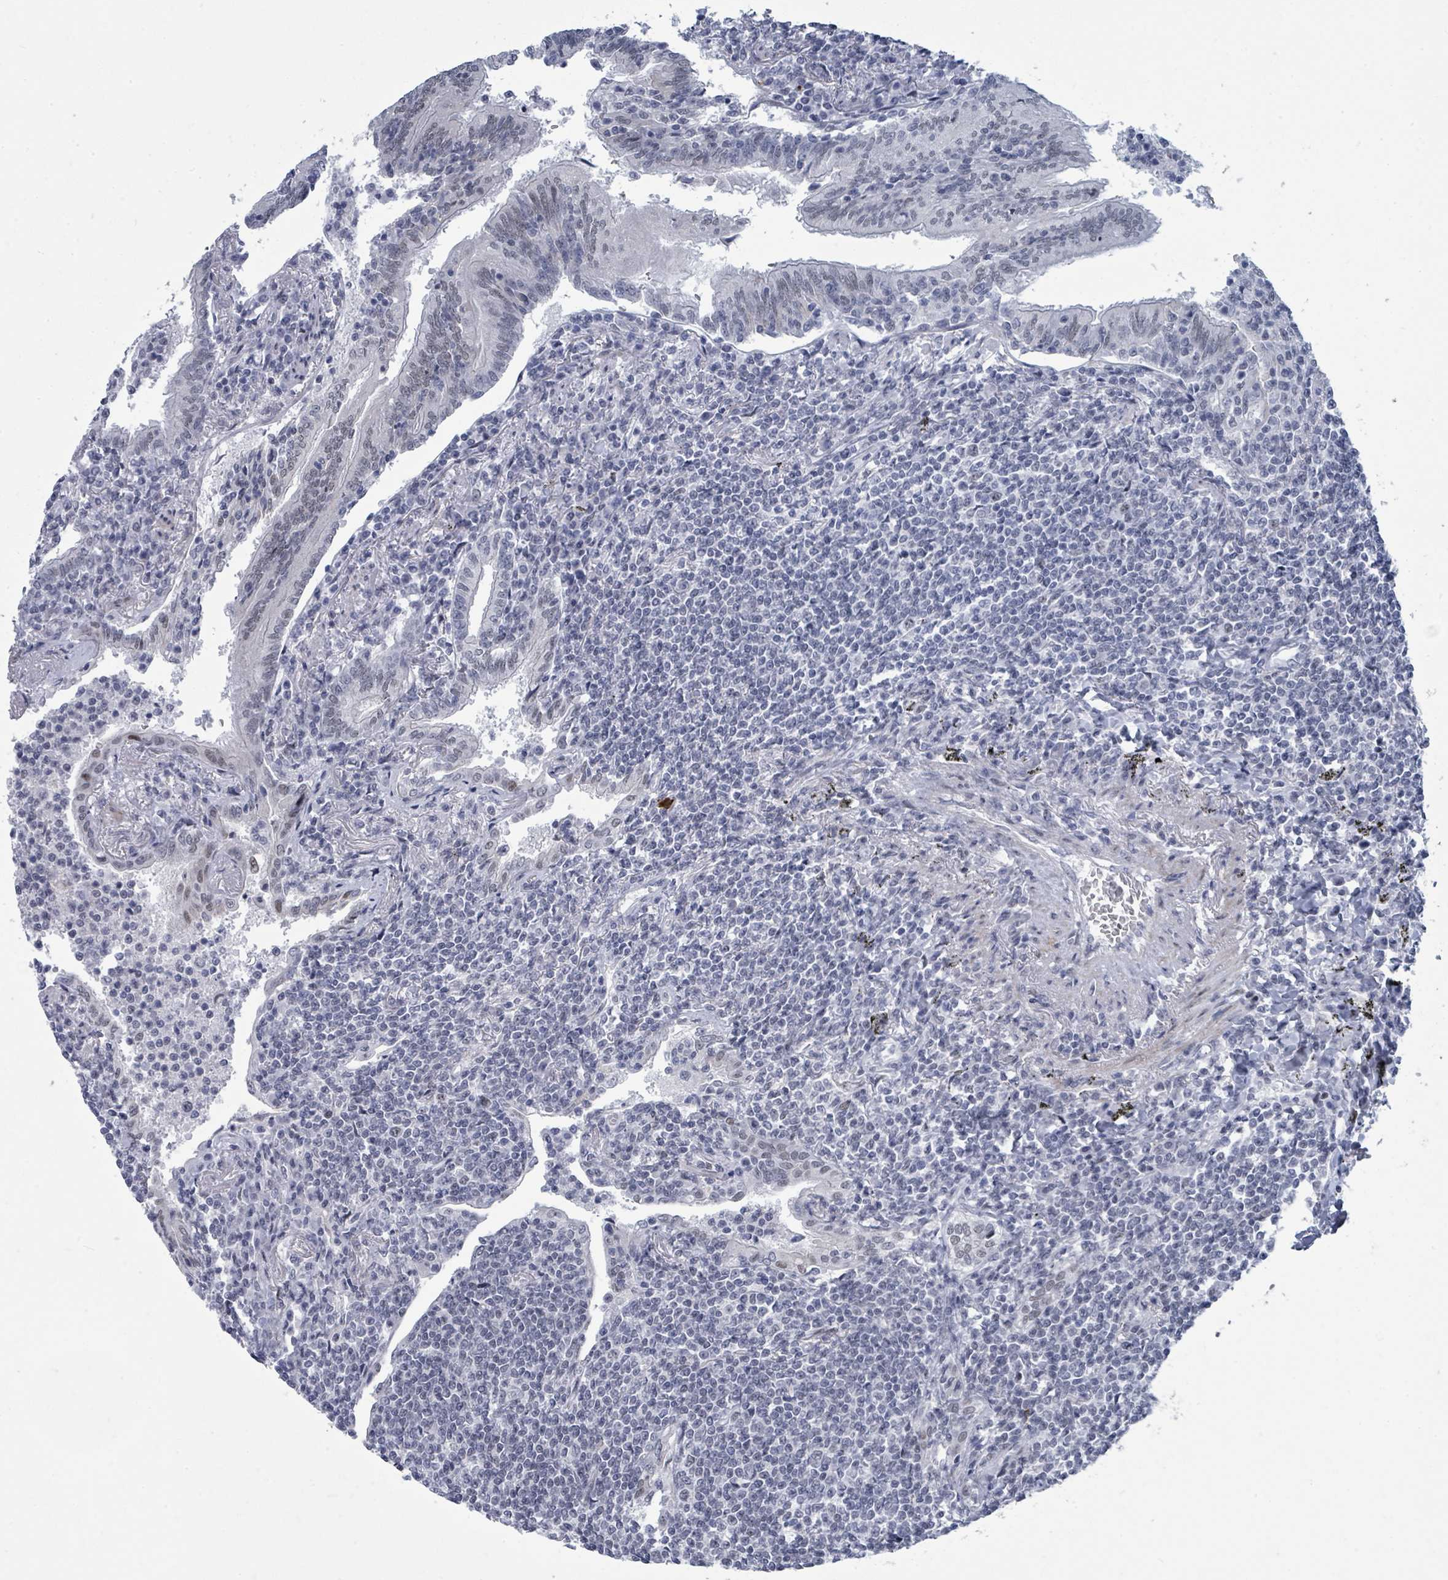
{"staining": {"intensity": "negative", "quantity": "none", "location": "none"}, "tissue": "lymphoma", "cell_type": "Tumor cells", "image_type": "cancer", "snomed": [{"axis": "morphology", "description": "Malignant lymphoma, non-Hodgkin's type, Low grade"}, {"axis": "topography", "description": "Lung"}], "caption": "High power microscopy micrograph of an immunohistochemistry (IHC) image of low-grade malignant lymphoma, non-Hodgkin's type, revealing no significant expression in tumor cells.", "gene": "CT45A5", "patient": {"sex": "female", "age": 71}}